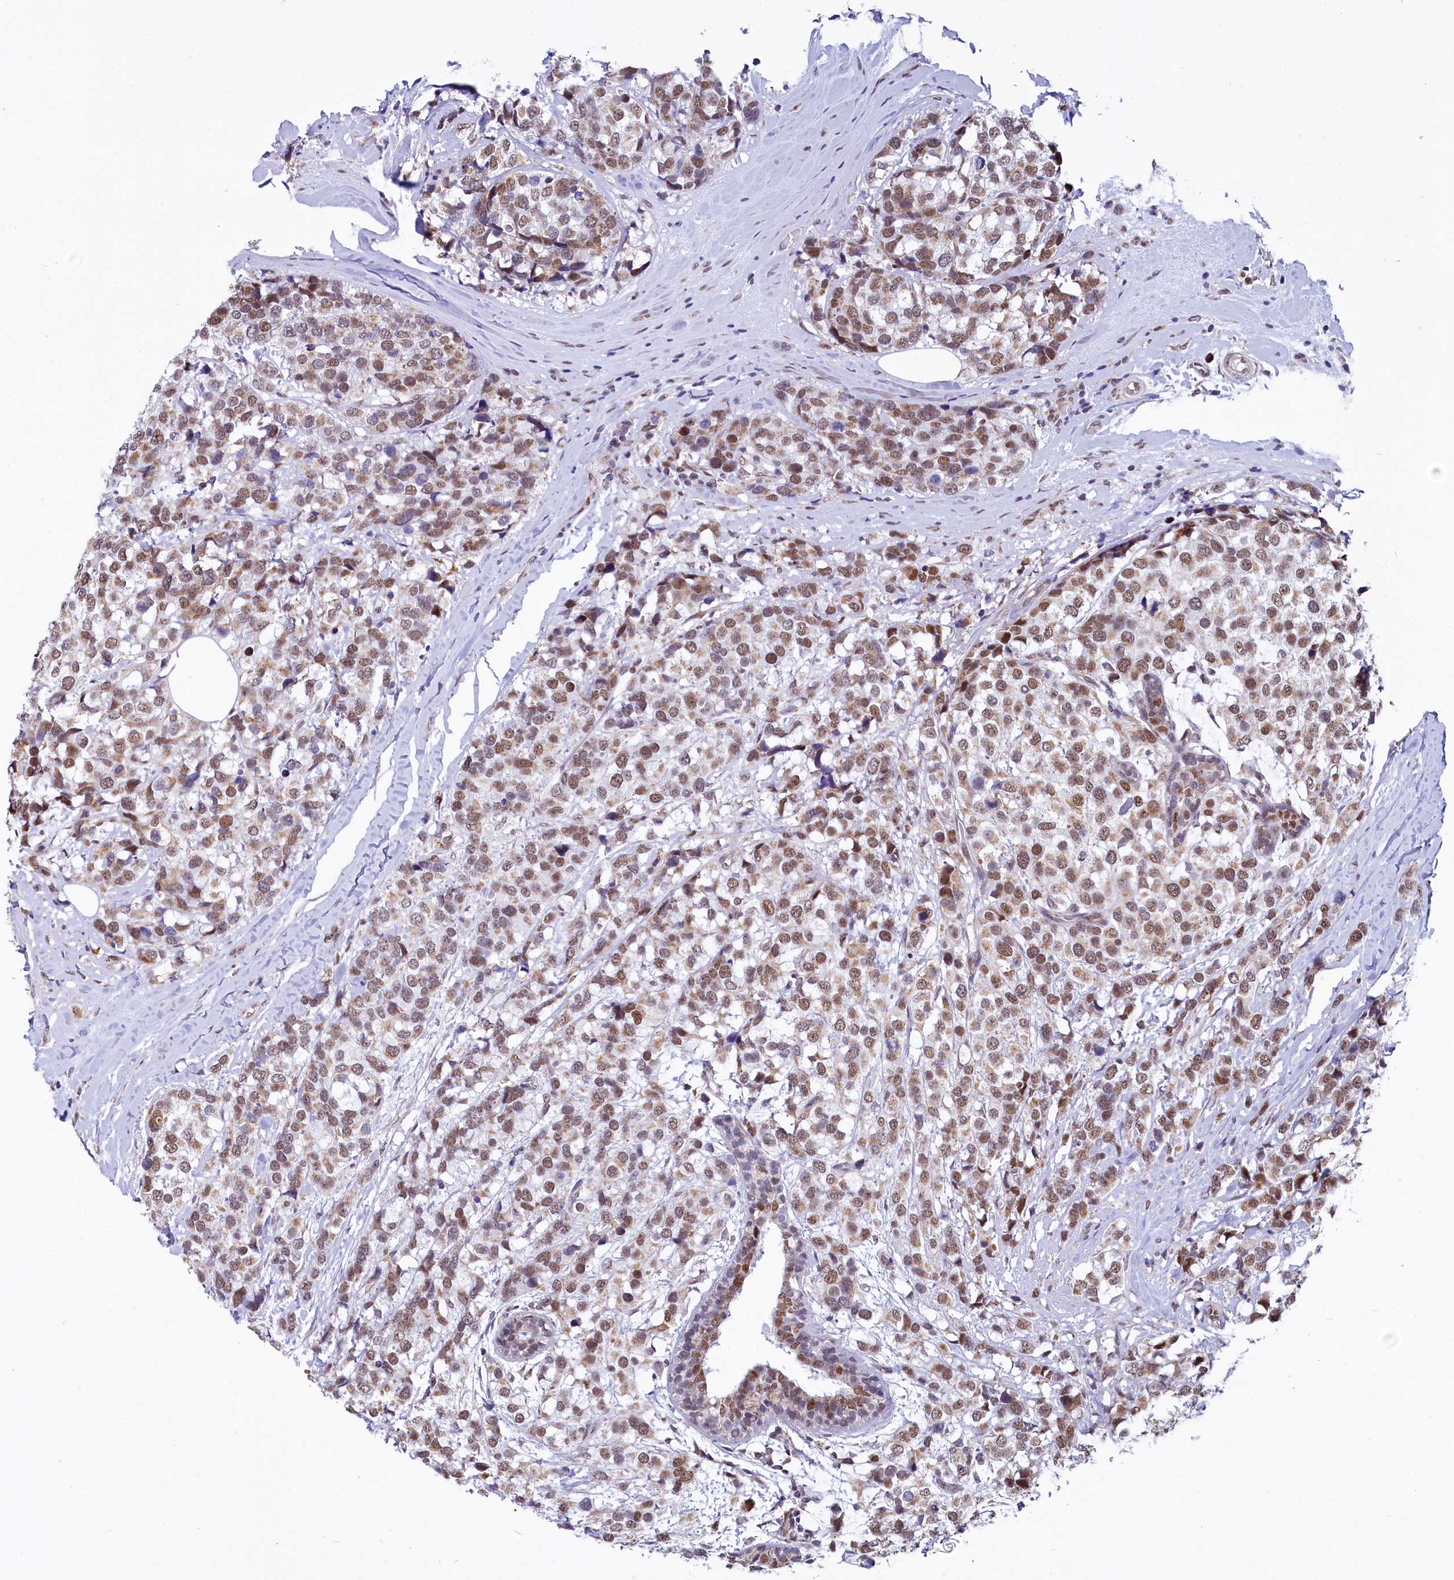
{"staining": {"intensity": "moderate", "quantity": ">75%", "location": "cytoplasmic/membranous,nuclear"}, "tissue": "breast cancer", "cell_type": "Tumor cells", "image_type": "cancer", "snomed": [{"axis": "morphology", "description": "Lobular carcinoma"}, {"axis": "topography", "description": "Breast"}], "caption": "Protein staining reveals moderate cytoplasmic/membranous and nuclear staining in about >75% of tumor cells in breast cancer (lobular carcinoma).", "gene": "MORN3", "patient": {"sex": "female", "age": 59}}